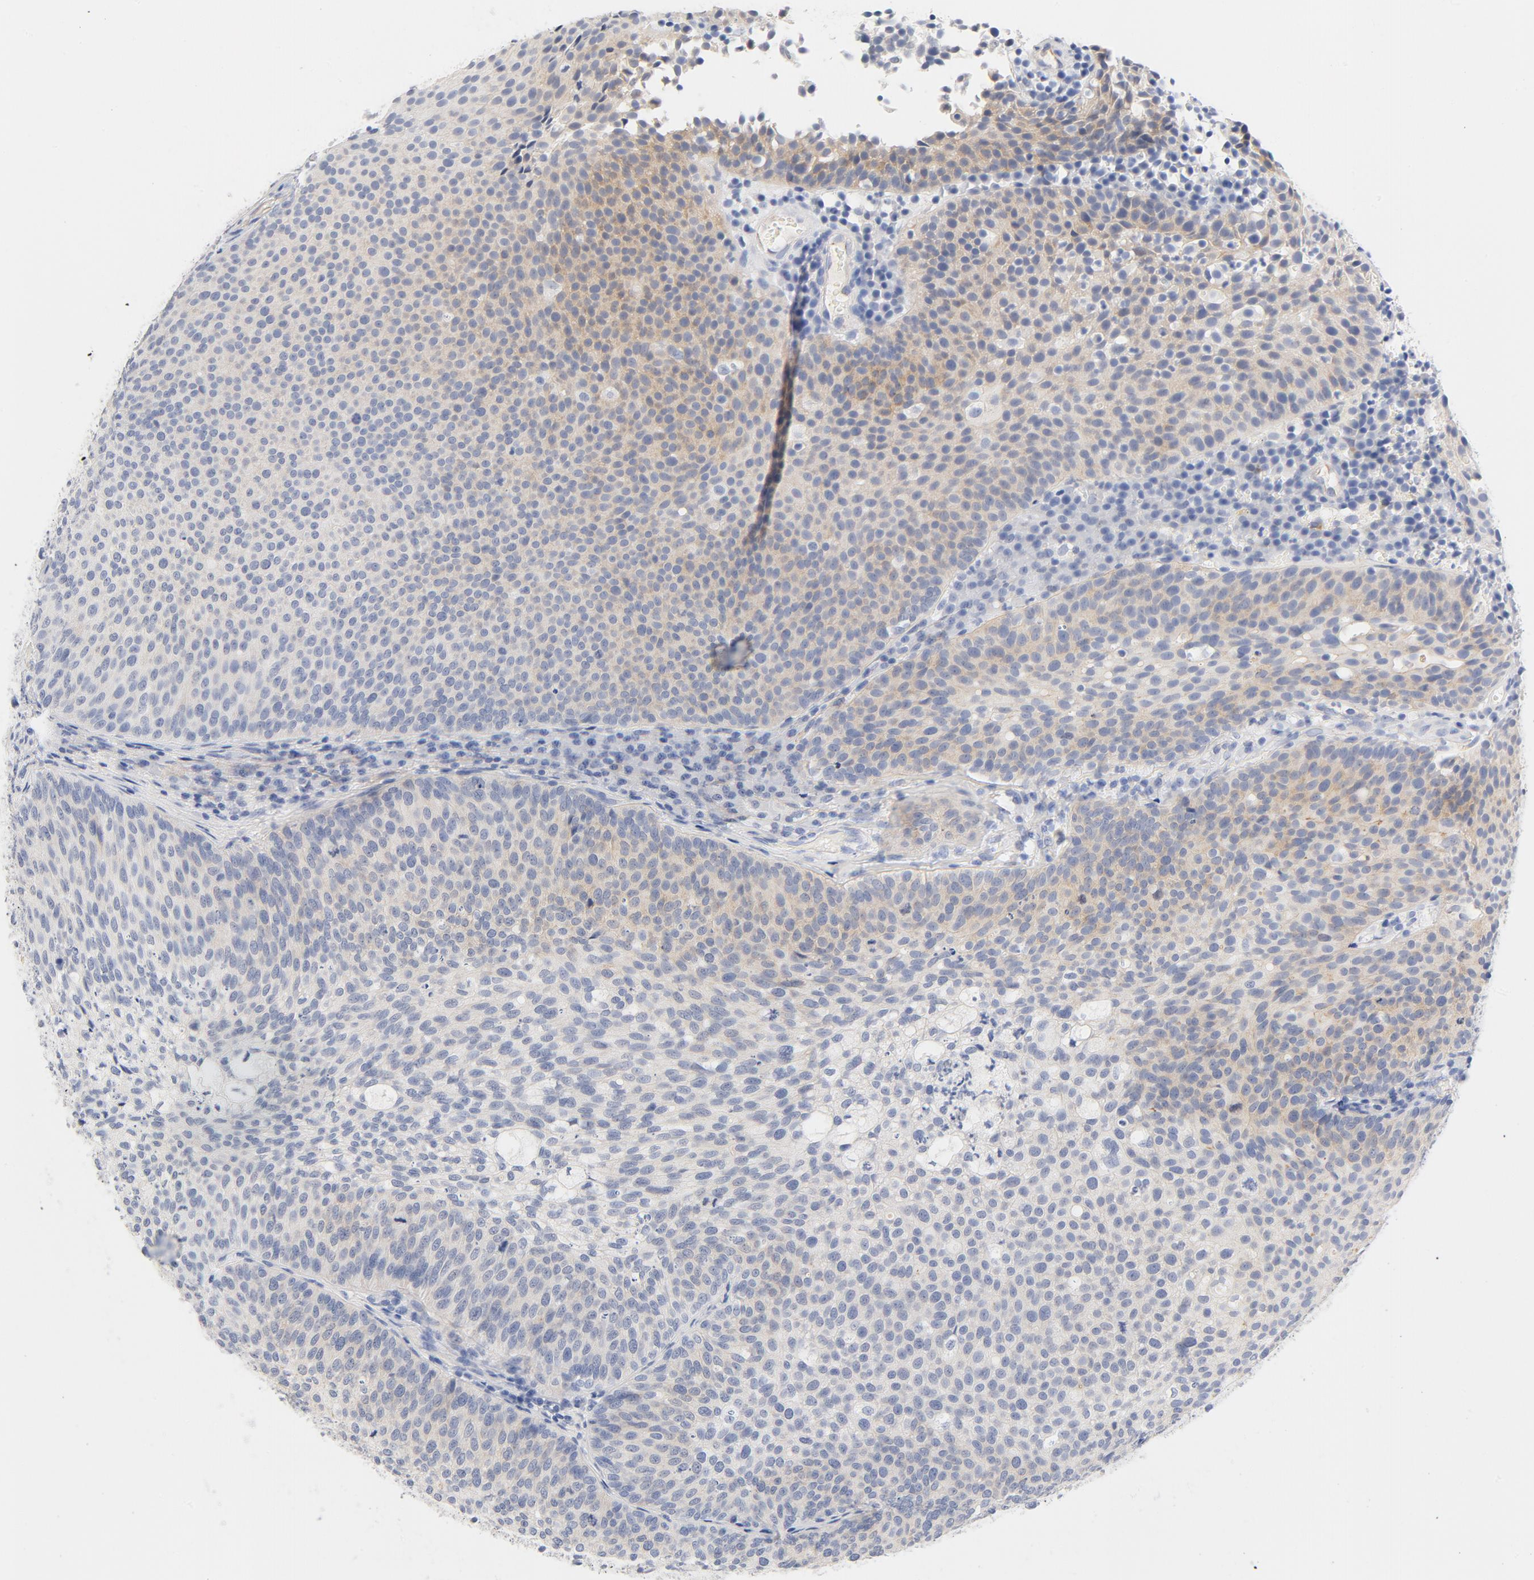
{"staining": {"intensity": "weak", "quantity": ">75%", "location": "cytoplasmic/membranous"}, "tissue": "urothelial cancer", "cell_type": "Tumor cells", "image_type": "cancer", "snomed": [{"axis": "morphology", "description": "Urothelial carcinoma, Low grade"}, {"axis": "topography", "description": "Urinary bladder"}], "caption": "Brown immunohistochemical staining in low-grade urothelial carcinoma demonstrates weak cytoplasmic/membranous expression in about >75% of tumor cells.", "gene": "HOMER1", "patient": {"sex": "male", "age": 85}}